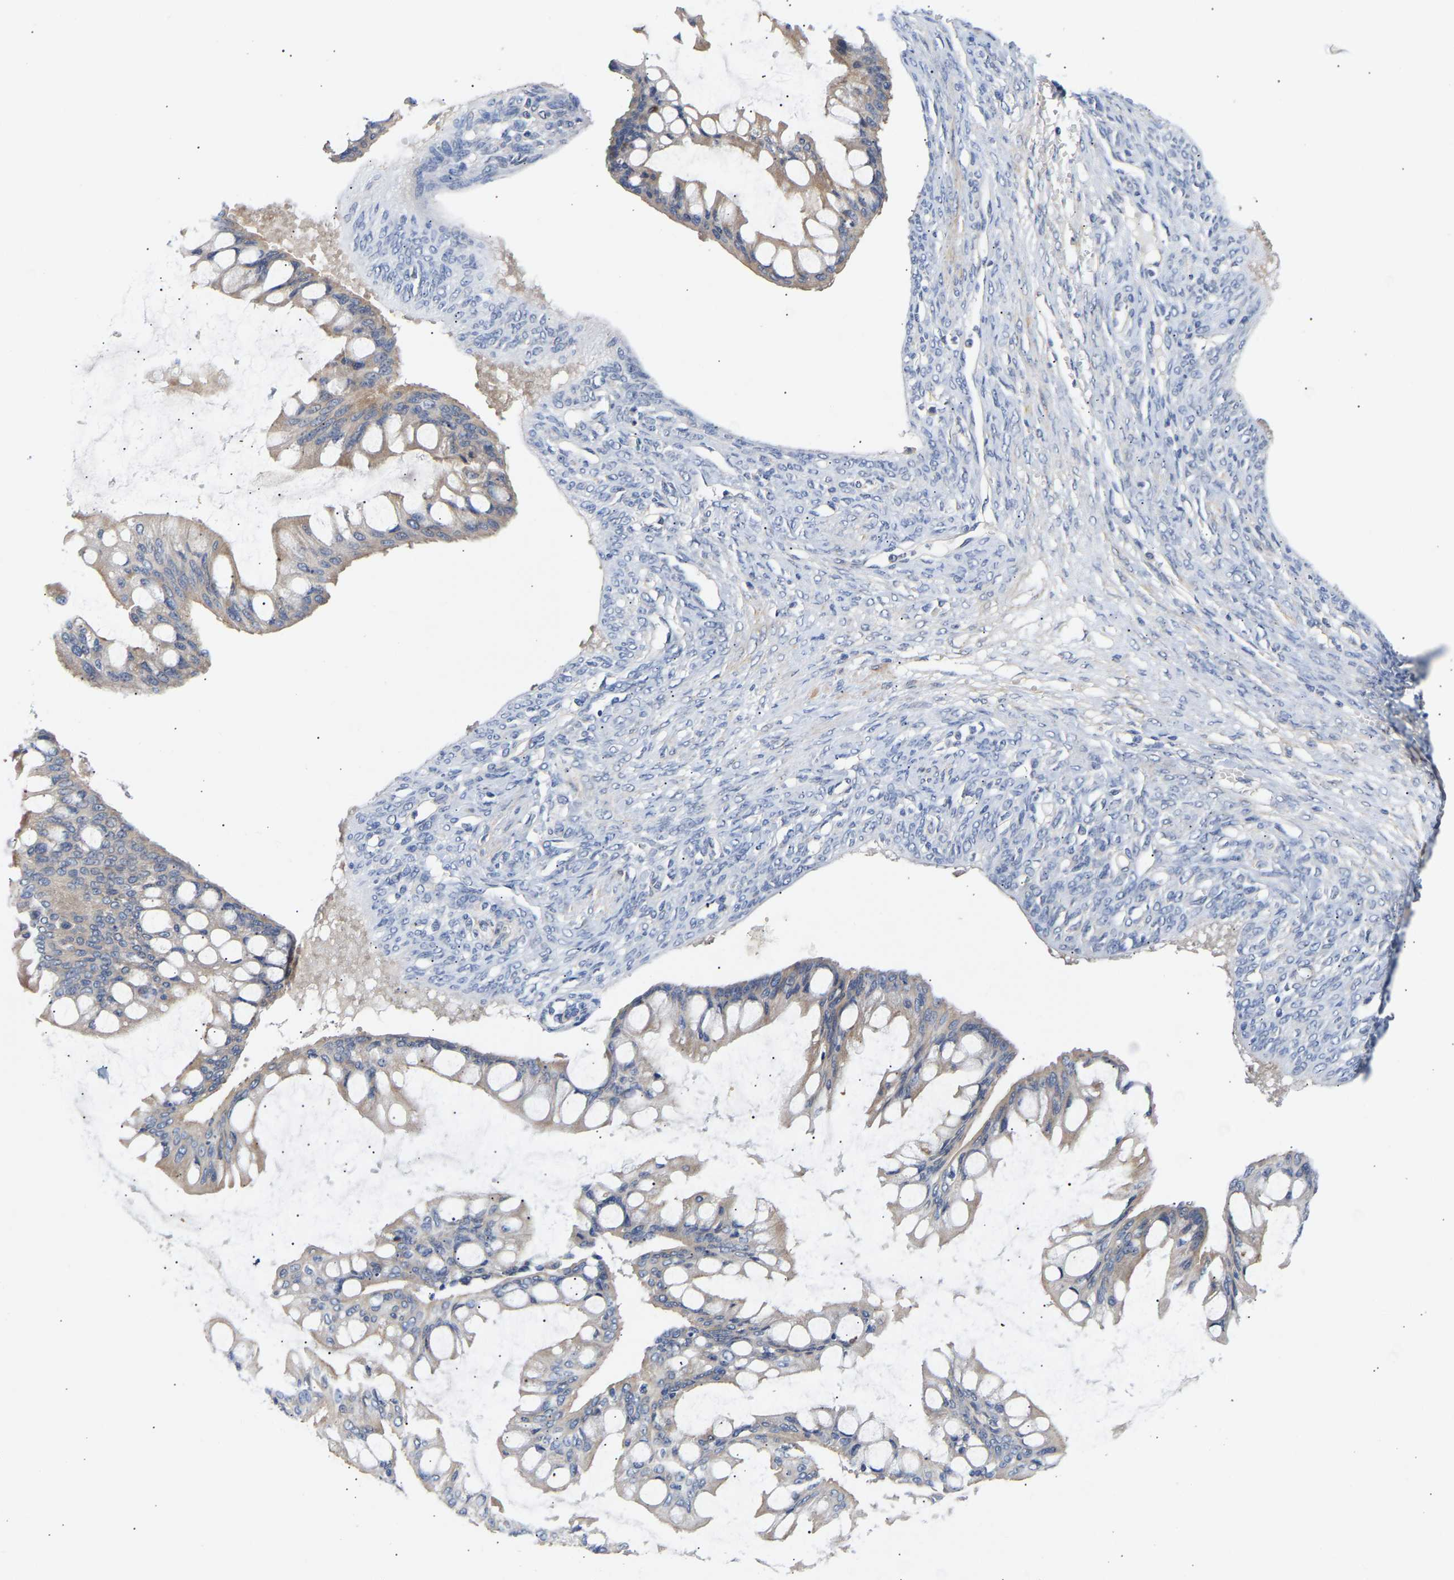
{"staining": {"intensity": "weak", "quantity": "<25%", "location": "cytoplasmic/membranous"}, "tissue": "ovarian cancer", "cell_type": "Tumor cells", "image_type": "cancer", "snomed": [{"axis": "morphology", "description": "Cystadenocarcinoma, mucinous, NOS"}, {"axis": "topography", "description": "Ovary"}], "caption": "Immunohistochemistry image of human ovarian cancer stained for a protein (brown), which demonstrates no positivity in tumor cells.", "gene": "KASH5", "patient": {"sex": "female", "age": 73}}